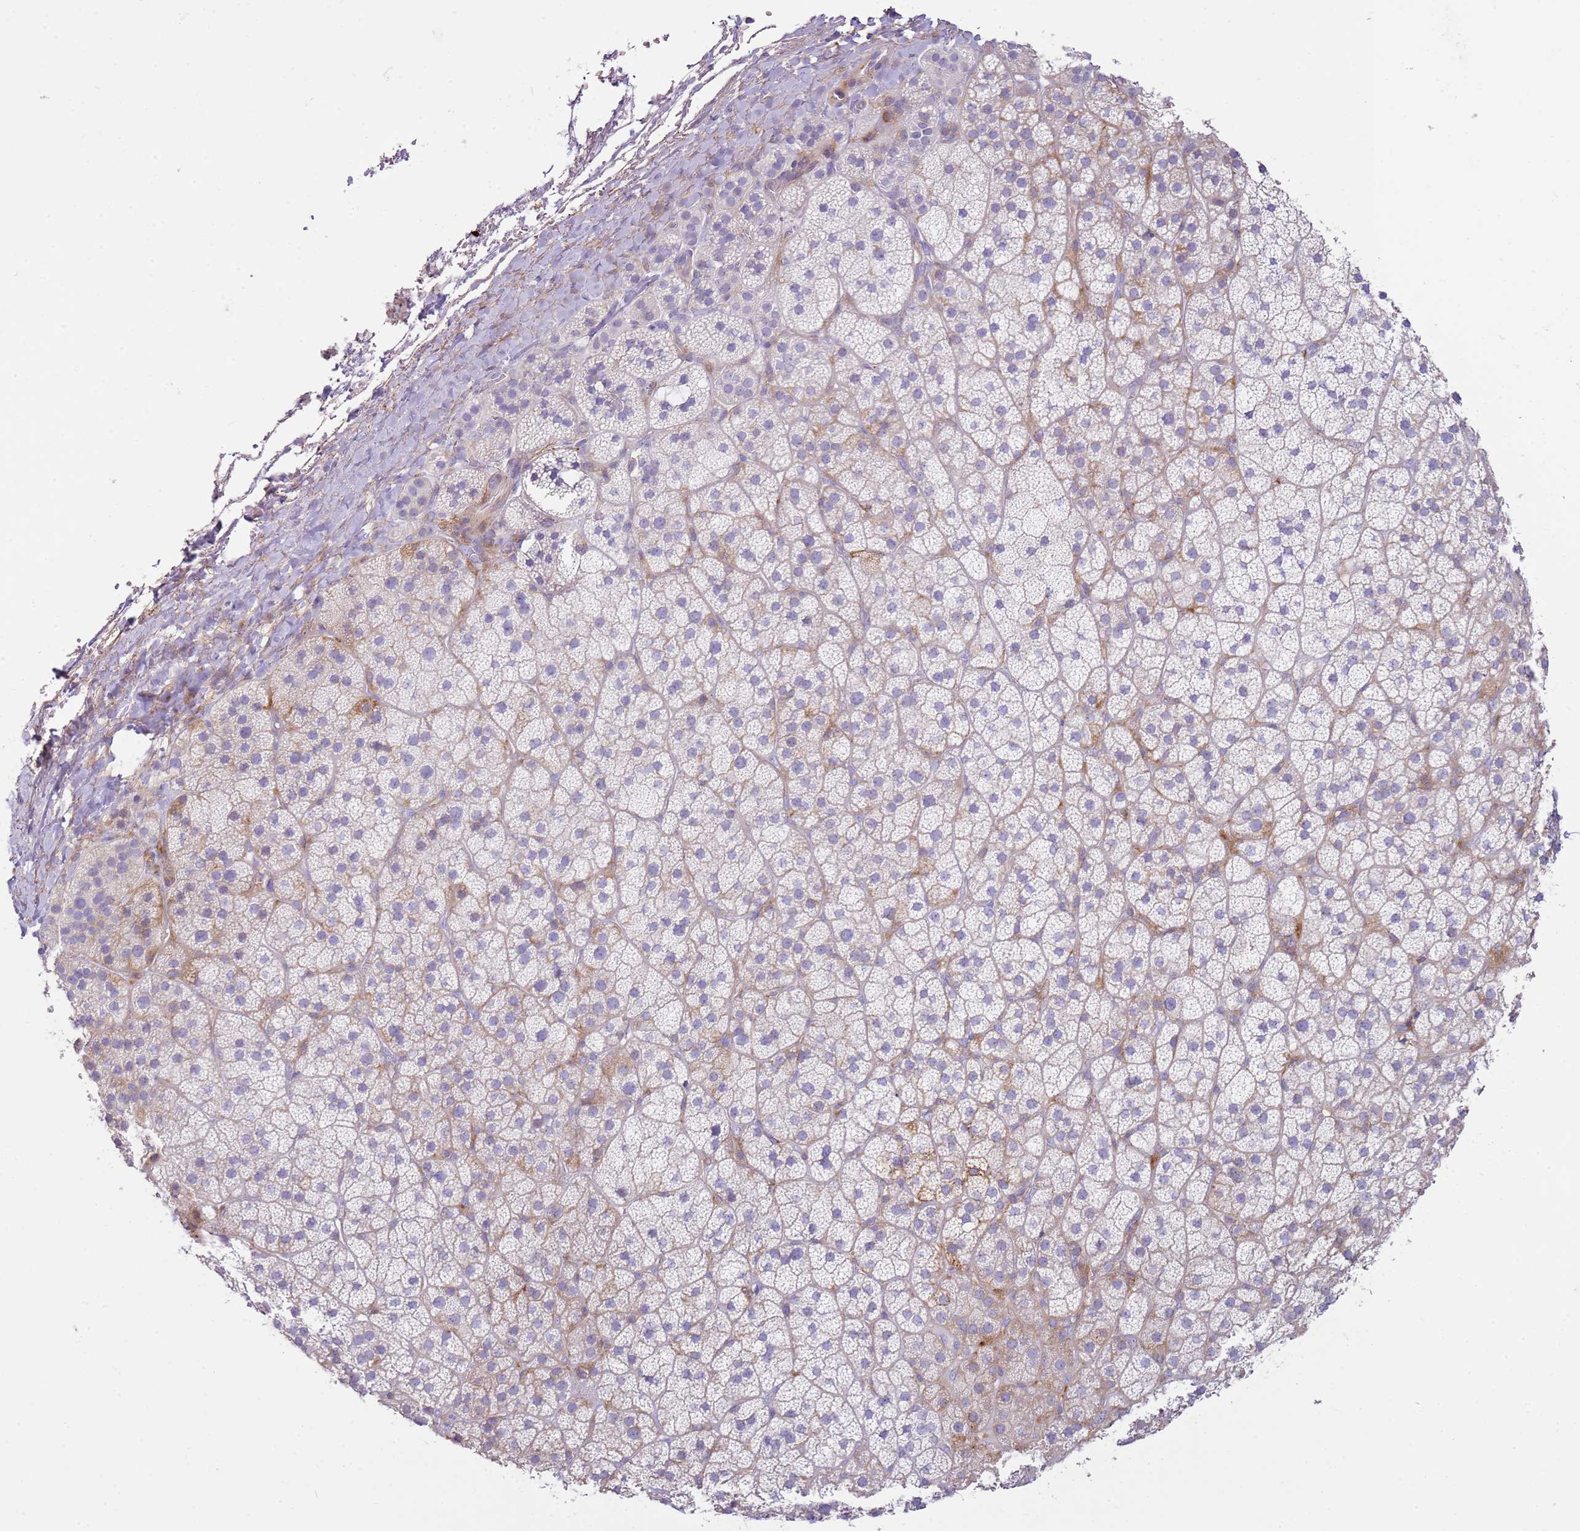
{"staining": {"intensity": "weak", "quantity": "<25%", "location": "cytoplasmic/membranous"}, "tissue": "adrenal gland", "cell_type": "Glandular cells", "image_type": "normal", "snomed": [{"axis": "morphology", "description": "Normal tissue, NOS"}, {"axis": "topography", "description": "Adrenal gland"}], "caption": "Human adrenal gland stained for a protein using immunohistochemistry reveals no positivity in glandular cells.", "gene": "FPR1", "patient": {"sex": "female", "age": 70}}